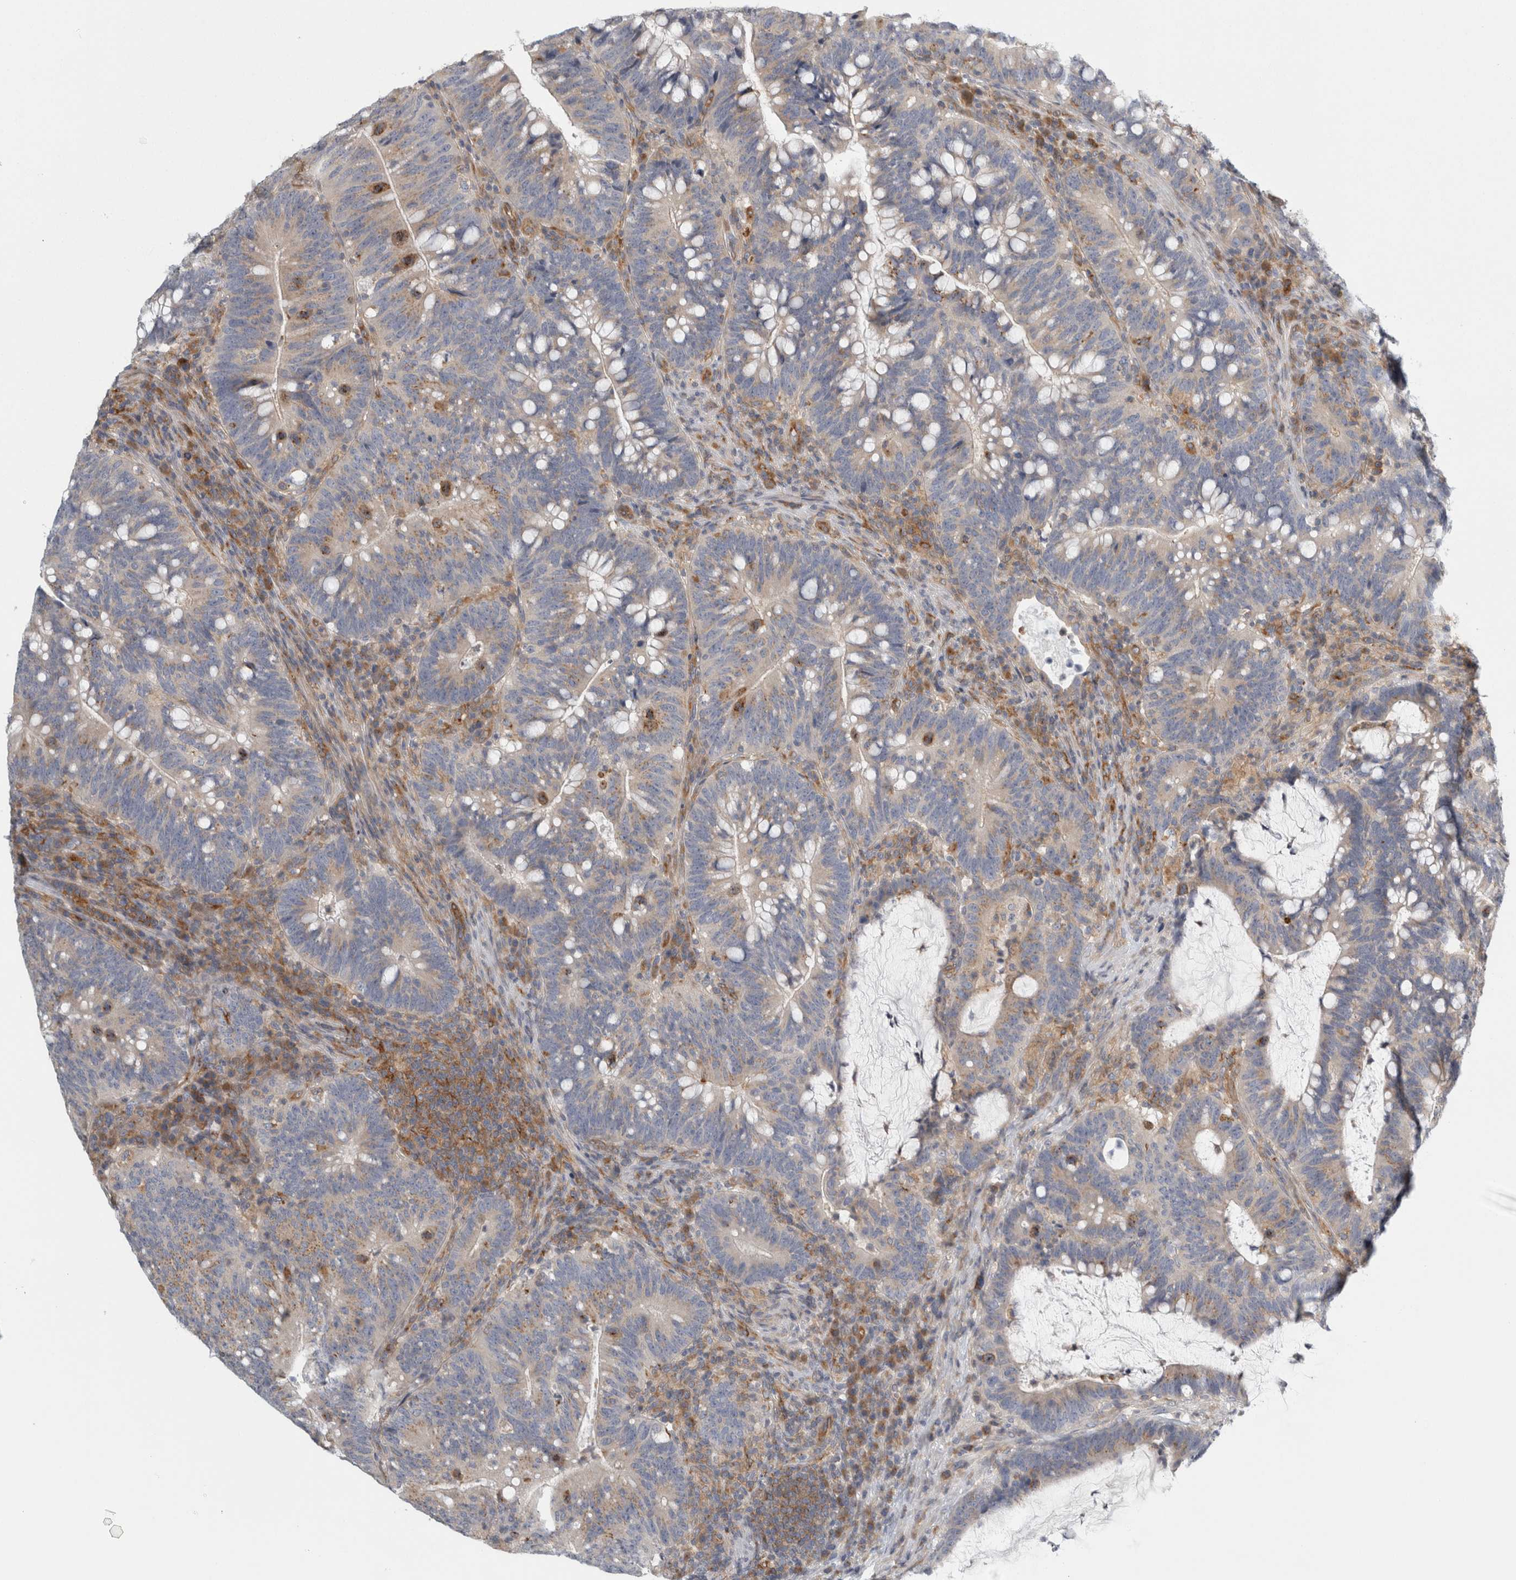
{"staining": {"intensity": "weak", "quantity": "25%-75%", "location": "cytoplasmic/membranous"}, "tissue": "colorectal cancer", "cell_type": "Tumor cells", "image_type": "cancer", "snomed": [{"axis": "morphology", "description": "Adenocarcinoma, NOS"}, {"axis": "topography", "description": "Colon"}], "caption": "Colorectal adenocarcinoma tissue reveals weak cytoplasmic/membranous positivity in approximately 25%-75% of tumor cells The staining was performed using DAB to visualize the protein expression in brown, while the nuclei were stained in blue with hematoxylin (Magnification: 20x).", "gene": "PEX6", "patient": {"sex": "female", "age": 66}}